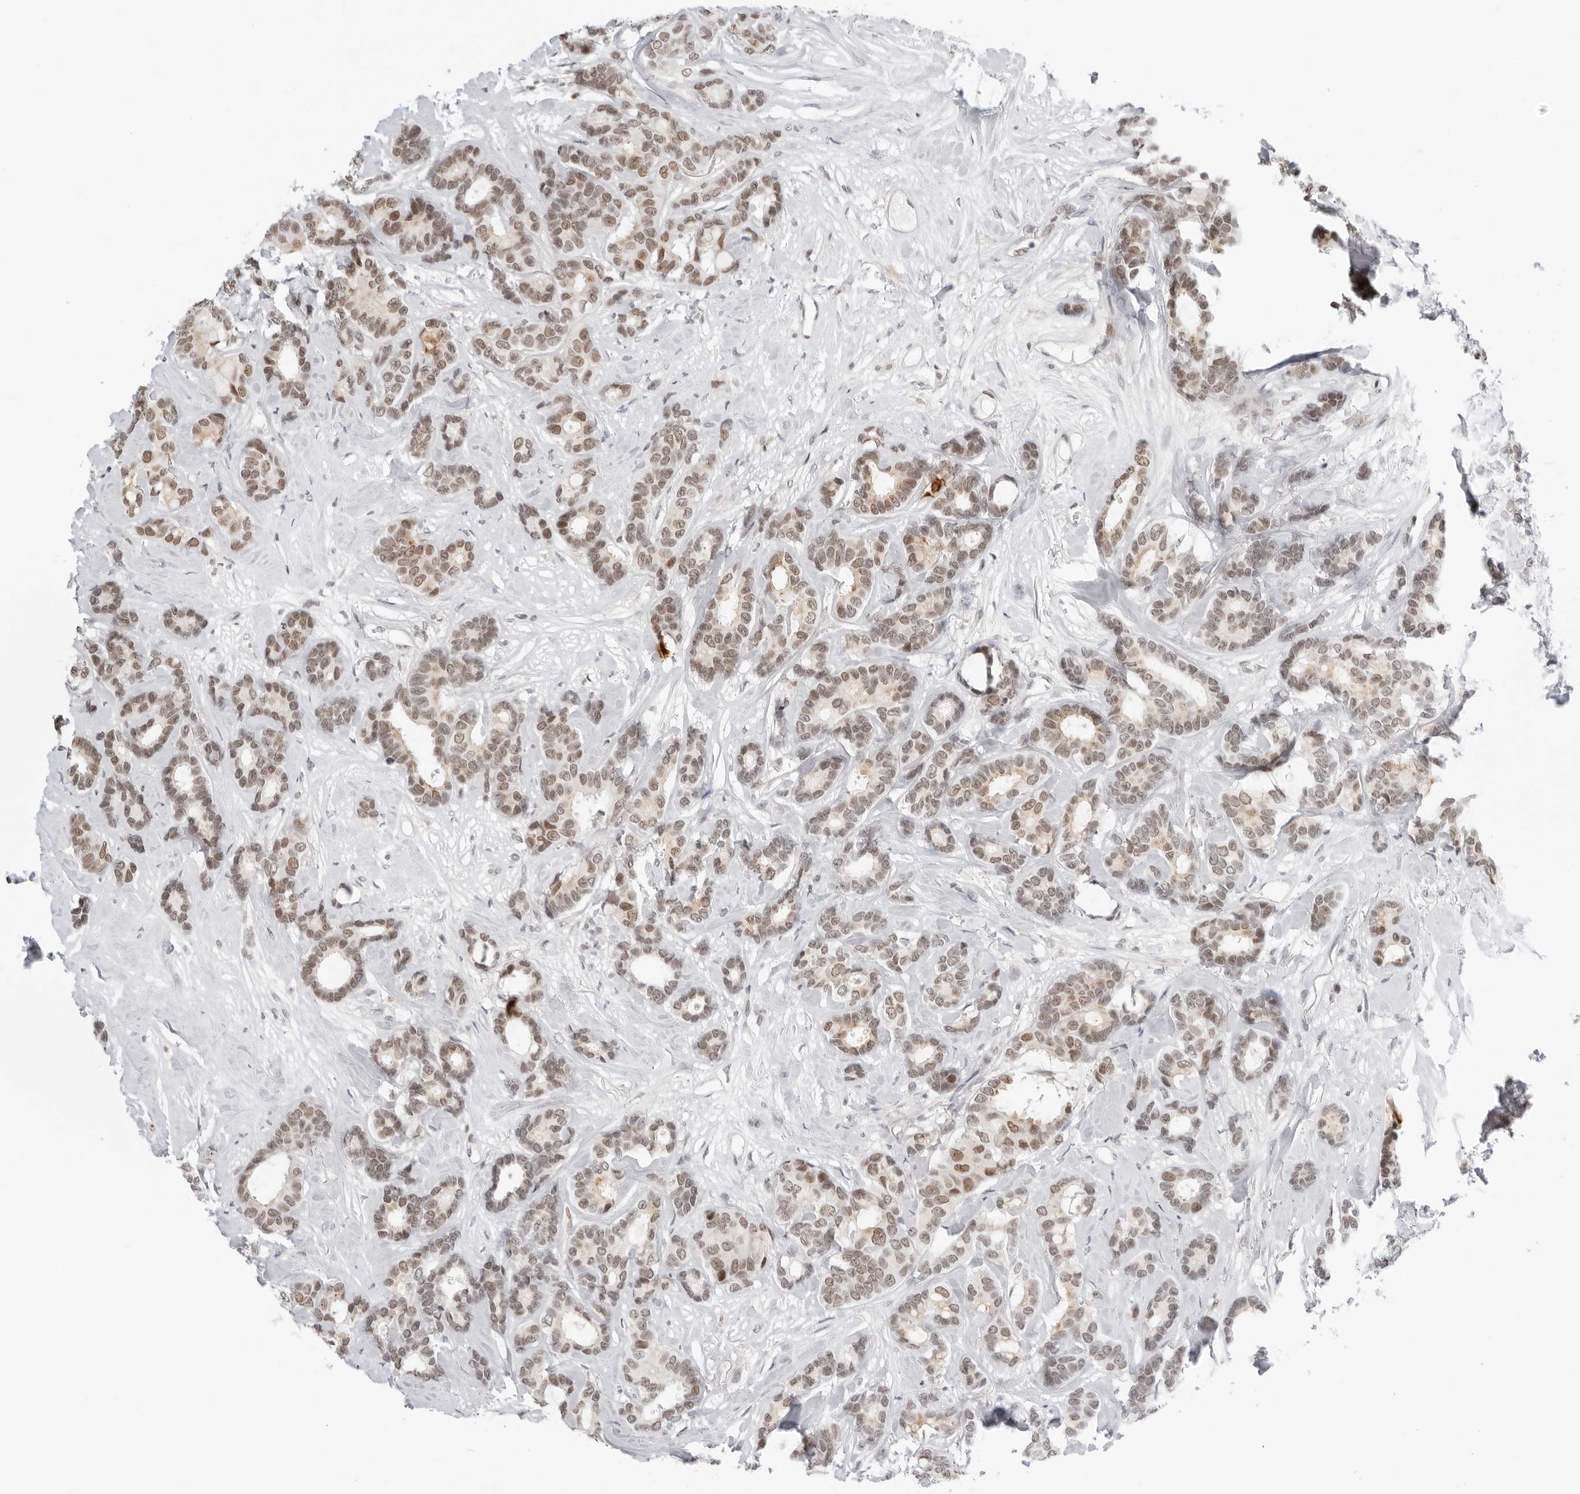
{"staining": {"intensity": "moderate", "quantity": "25%-75%", "location": "nuclear"}, "tissue": "breast cancer", "cell_type": "Tumor cells", "image_type": "cancer", "snomed": [{"axis": "morphology", "description": "Duct carcinoma"}, {"axis": "topography", "description": "Breast"}], "caption": "The histopathology image exhibits a brown stain indicating the presence of a protein in the nuclear of tumor cells in intraductal carcinoma (breast).", "gene": "MSH6", "patient": {"sex": "female", "age": 87}}